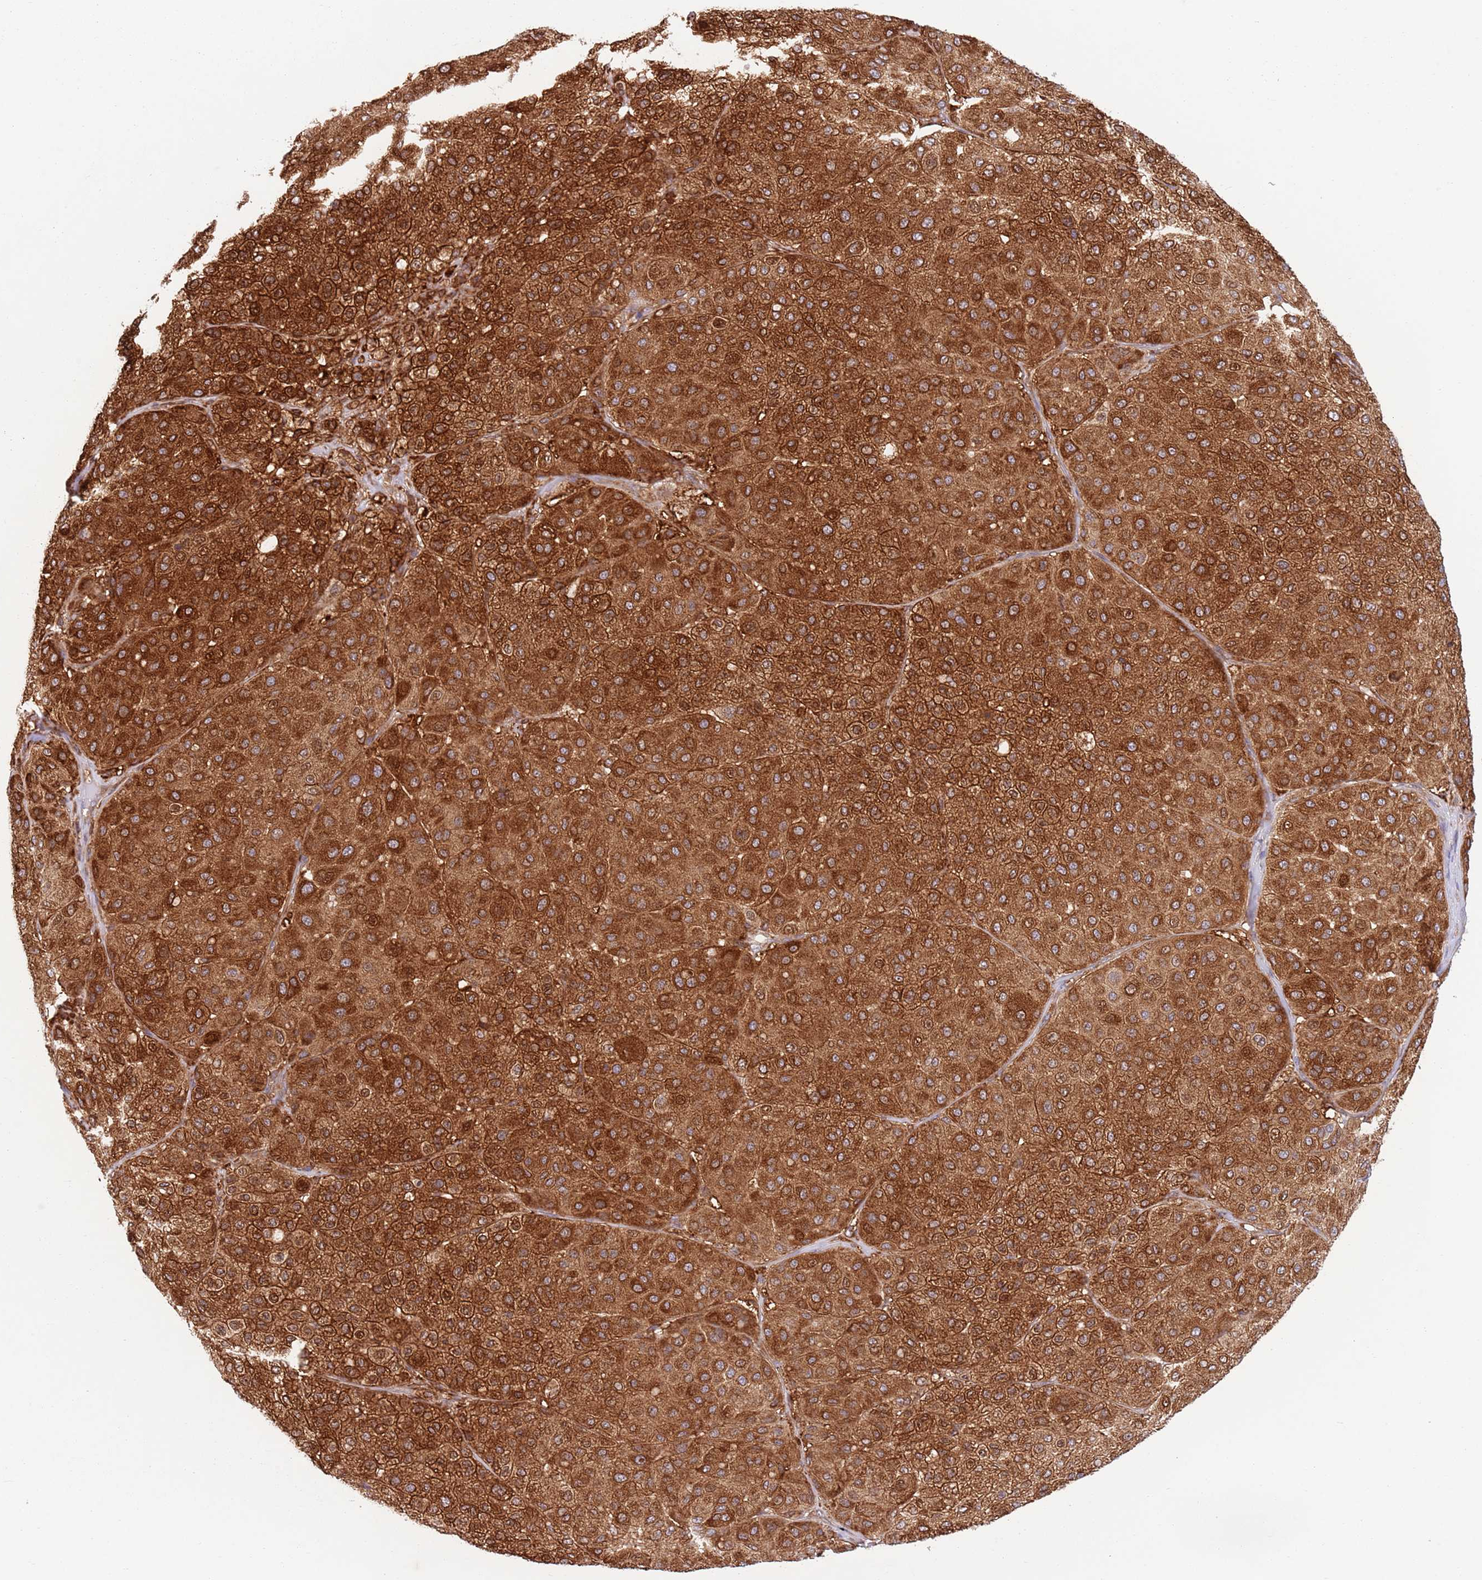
{"staining": {"intensity": "strong", "quantity": ">75%", "location": "cytoplasmic/membranous"}, "tissue": "melanoma", "cell_type": "Tumor cells", "image_type": "cancer", "snomed": [{"axis": "morphology", "description": "Malignant melanoma, Metastatic site"}, {"axis": "topography", "description": "Smooth muscle"}], "caption": "Immunohistochemical staining of malignant melanoma (metastatic site) exhibits strong cytoplasmic/membranous protein expression in approximately >75% of tumor cells. (Brightfield microscopy of DAB IHC at high magnification).", "gene": "ZMYM5", "patient": {"sex": "male", "age": 41}}